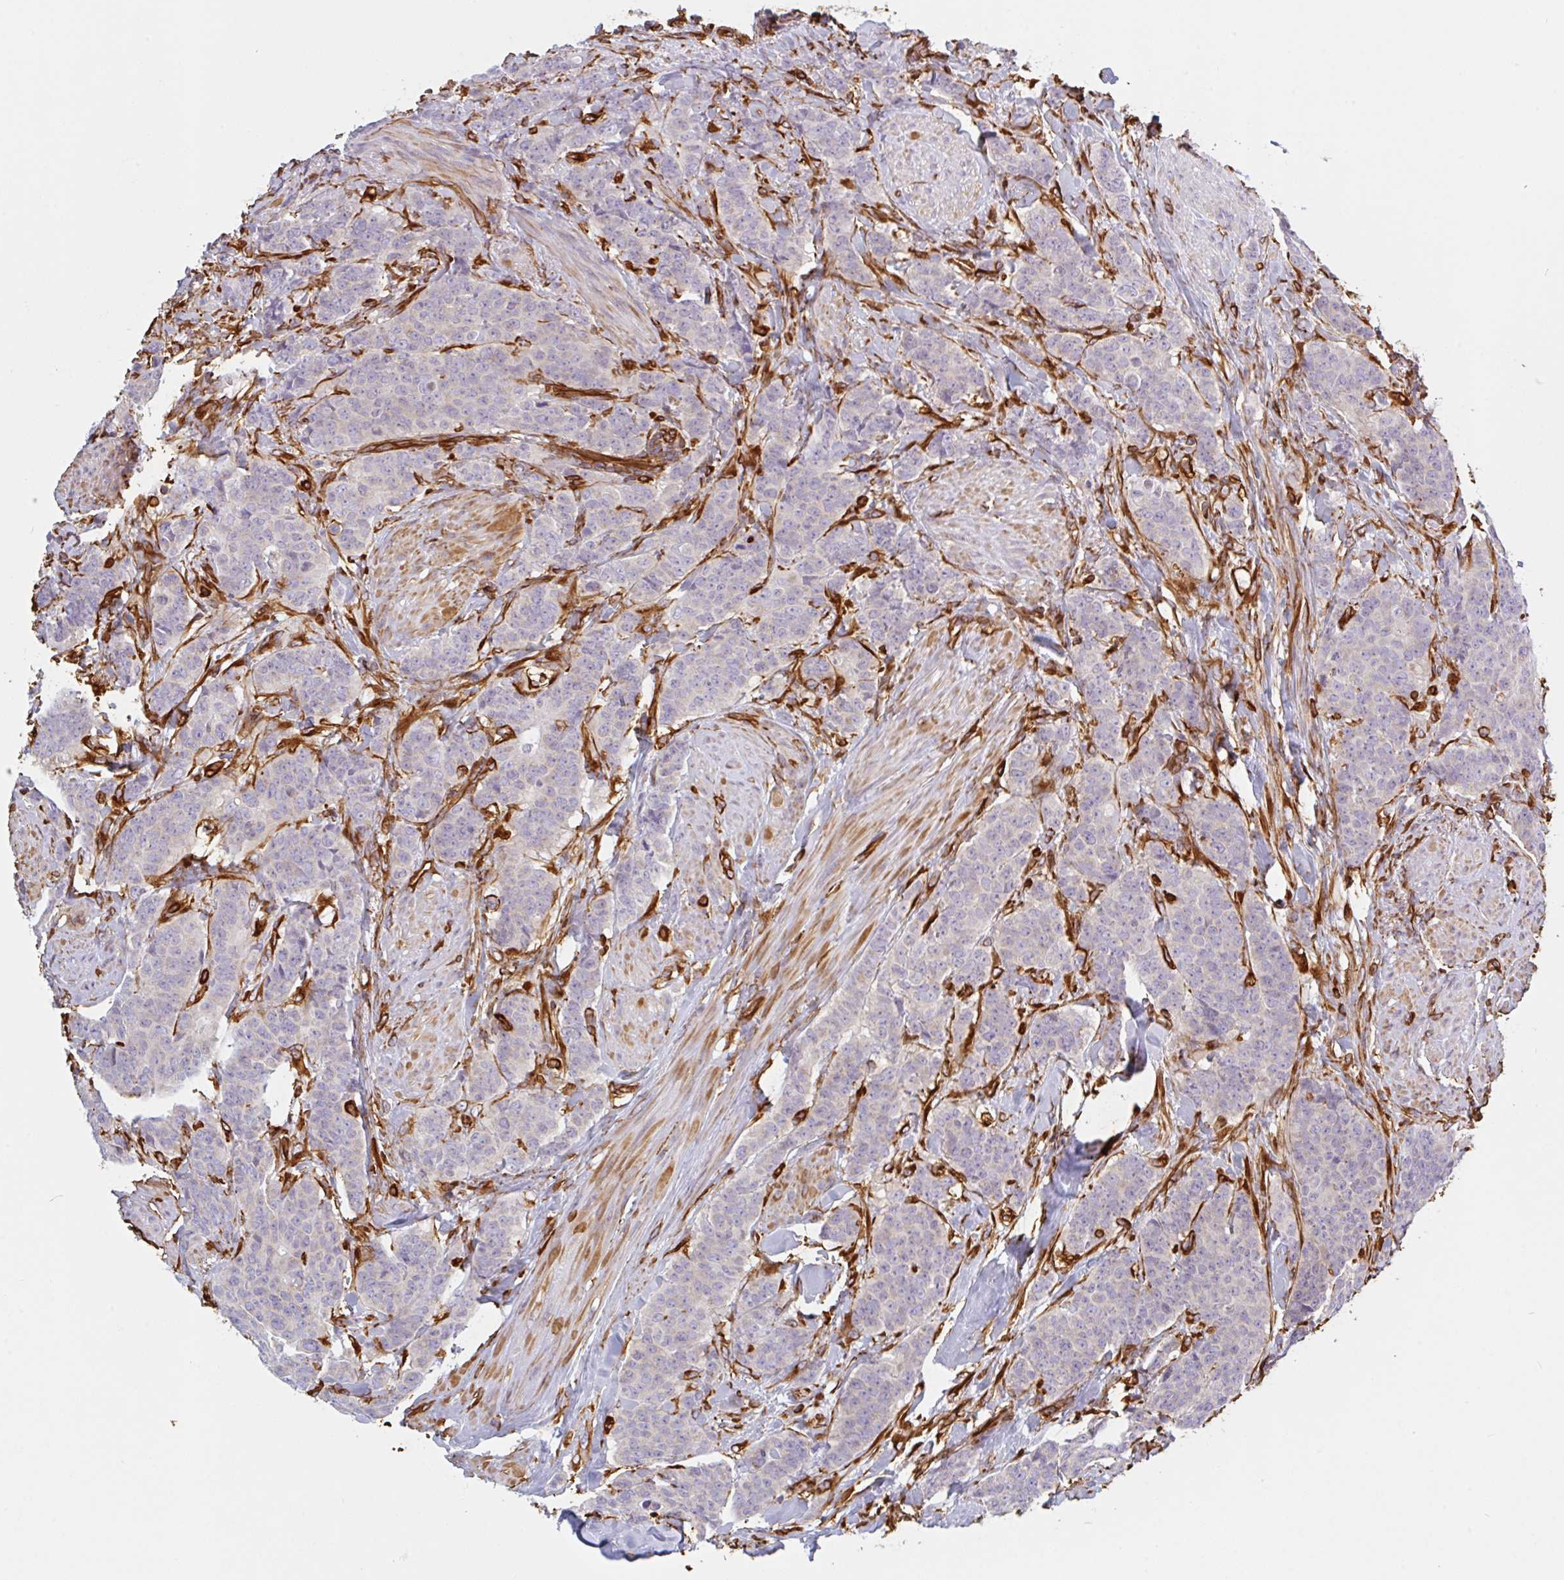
{"staining": {"intensity": "negative", "quantity": "none", "location": "none"}, "tissue": "breast cancer", "cell_type": "Tumor cells", "image_type": "cancer", "snomed": [{"axis": "morphology", "description": "Duct carcinoma"}, {"axis": "topography", "description": "Breast"}], "caption": "Protein analysis of breast cancer (infiltrating ductal carcinoma) reveals no significant staining in tumor cells.", "gene": "PPFIA1", "patient": {"sex": "female", "age": 40}}